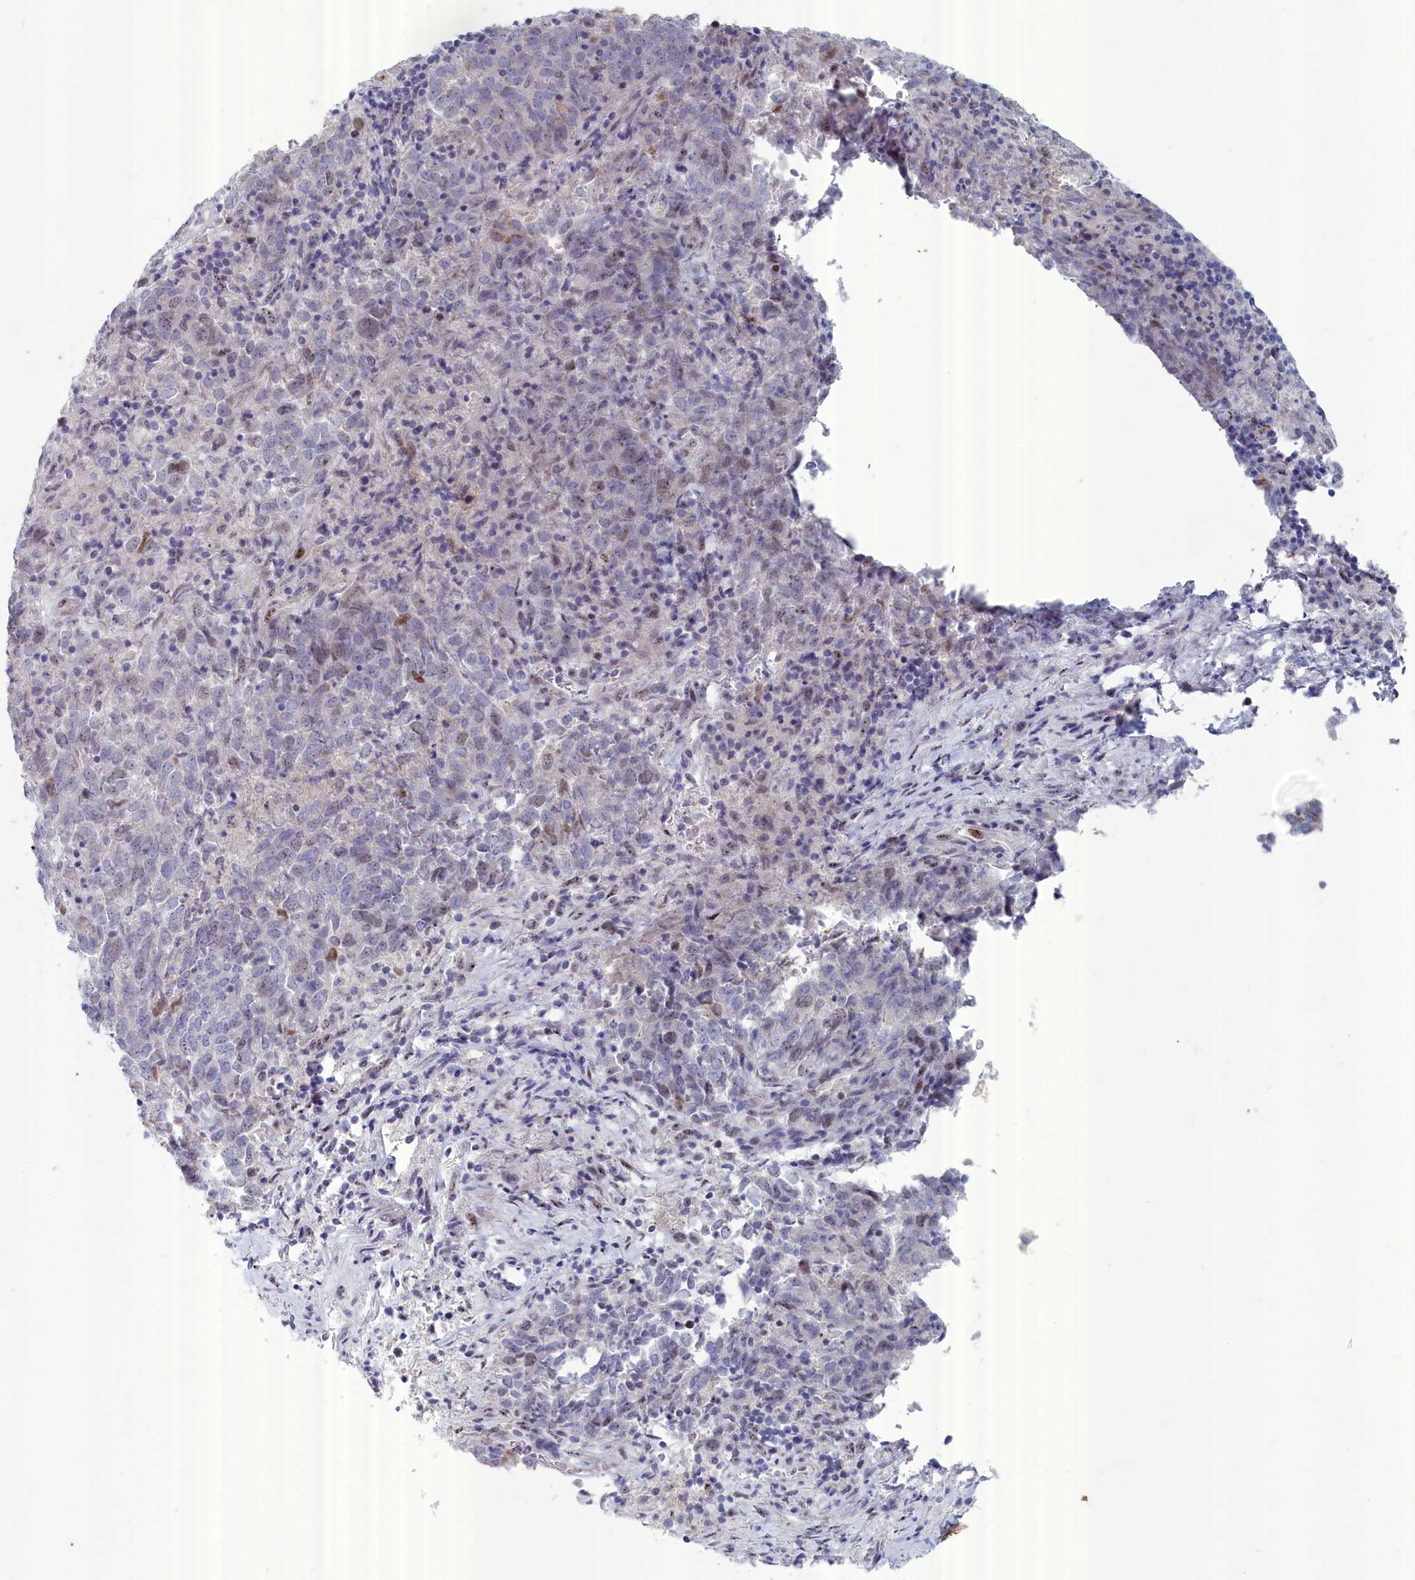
{"staining": {"intensity": "weak", "quantity": "<25%", "location": "nuclear"}, "tissue": "endometrial cancer", "cell_type": "Tumor cells", "image_type": "cancer", "snomed": [{"axis": "morphology", "description": "Adenocarcinoma, NOS"}, {"axis": "topography", "description": "Endometrium"}], "caption": "This is an immunohistochemistry histopathology image of endometrial cancer. There is no expression in tumor cells.", "gene": "WDR76", "patient": {"sex": "female", "age": 80}}